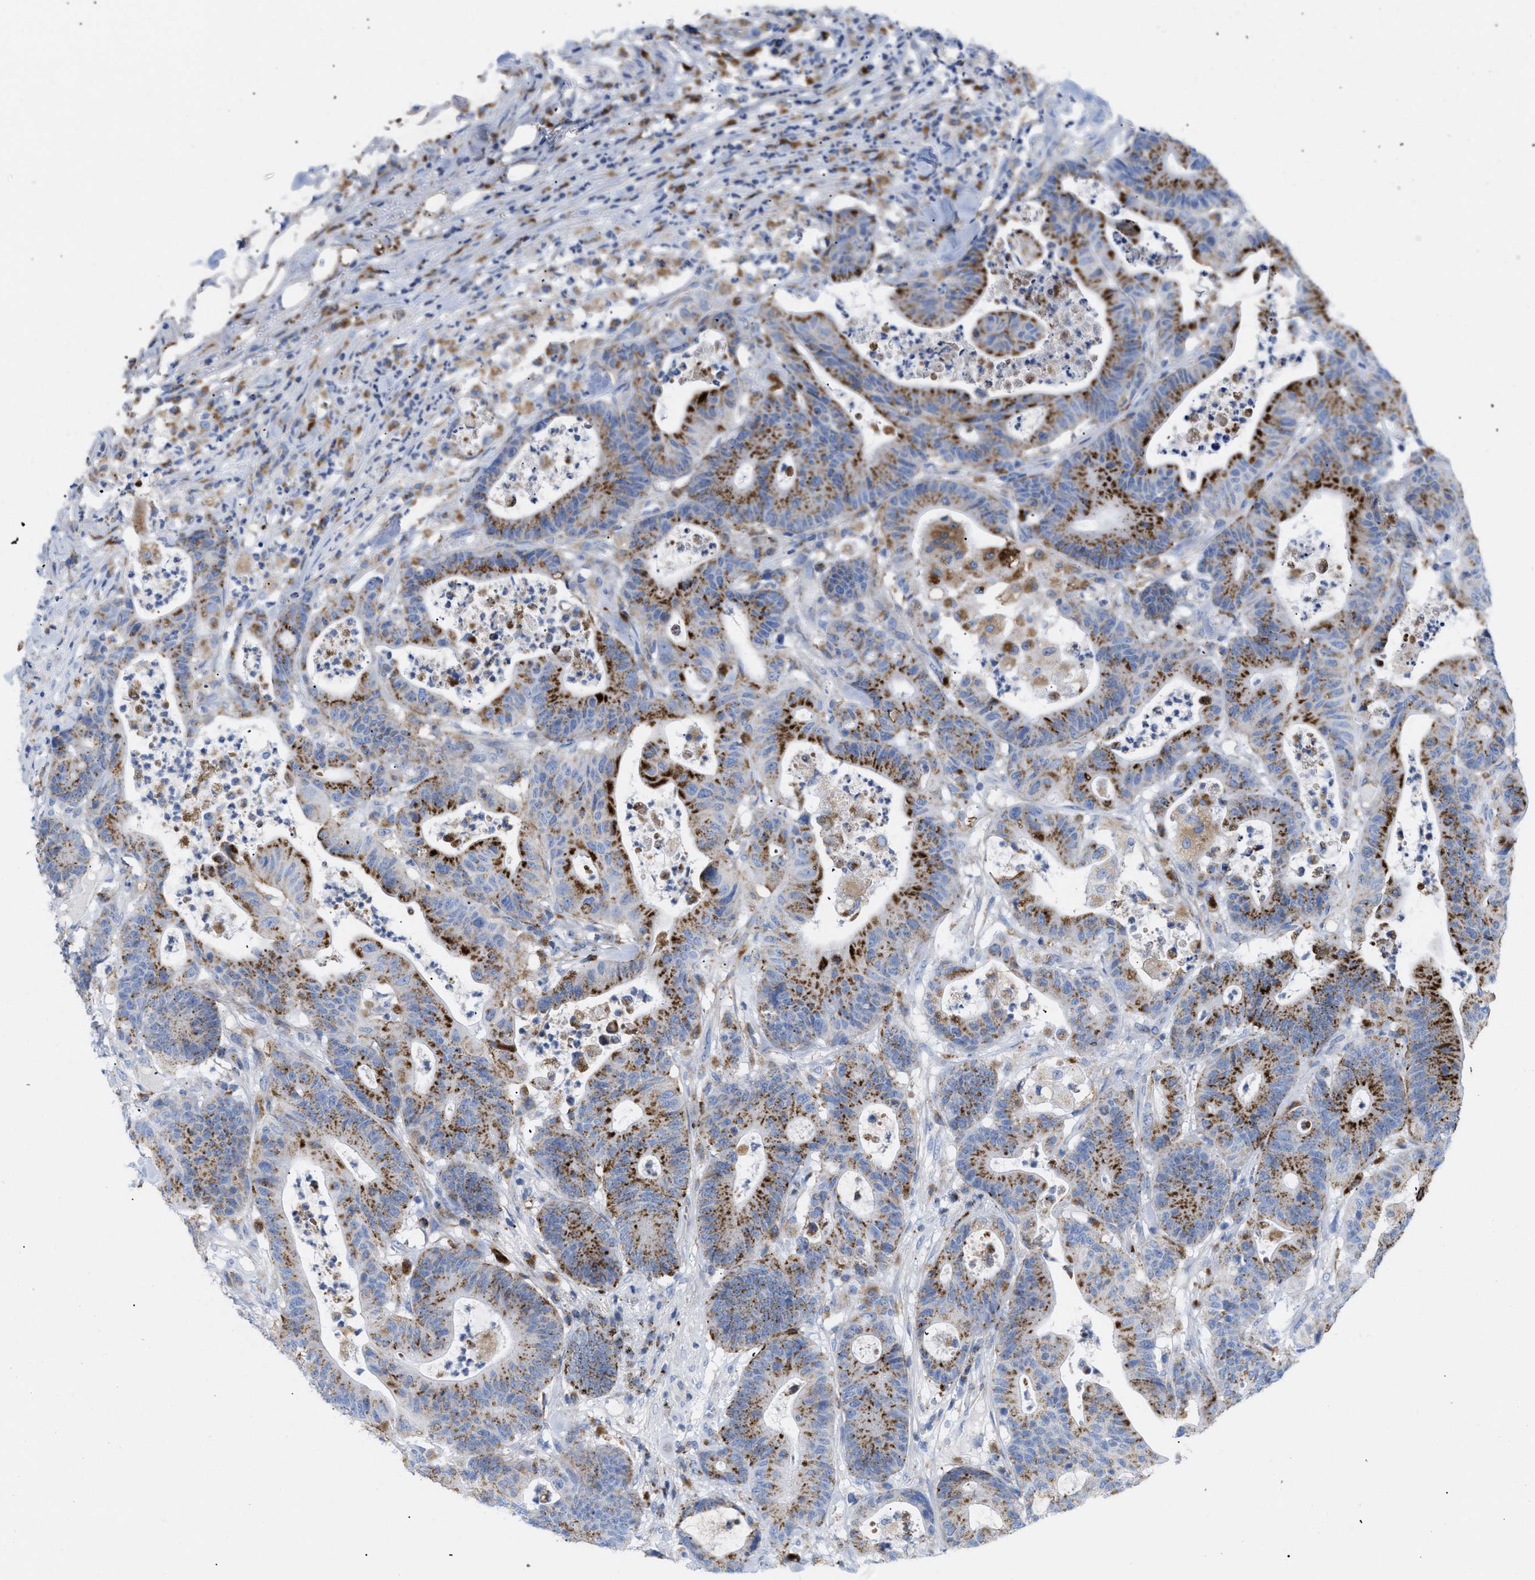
{"staining": {"intensity": "strong", "quantity": ">75%", "location": "cytoplasmic/membranous"}, "tissue": "colorectal cancer", "cell_type": "Tumor cells", "image_type": "cancer", "snomed": [{"axis": "morphology", "description": "Adenocarcinoma, NOS"}, {"axis": "topography", "description": "Colon"}], "caption": "Colorectal adenocarcinoma stained with a protein marker reveals strong staining in tumor cells.", "gene": "DRAM2", "patient": {"sex": "female", "age": 84}}